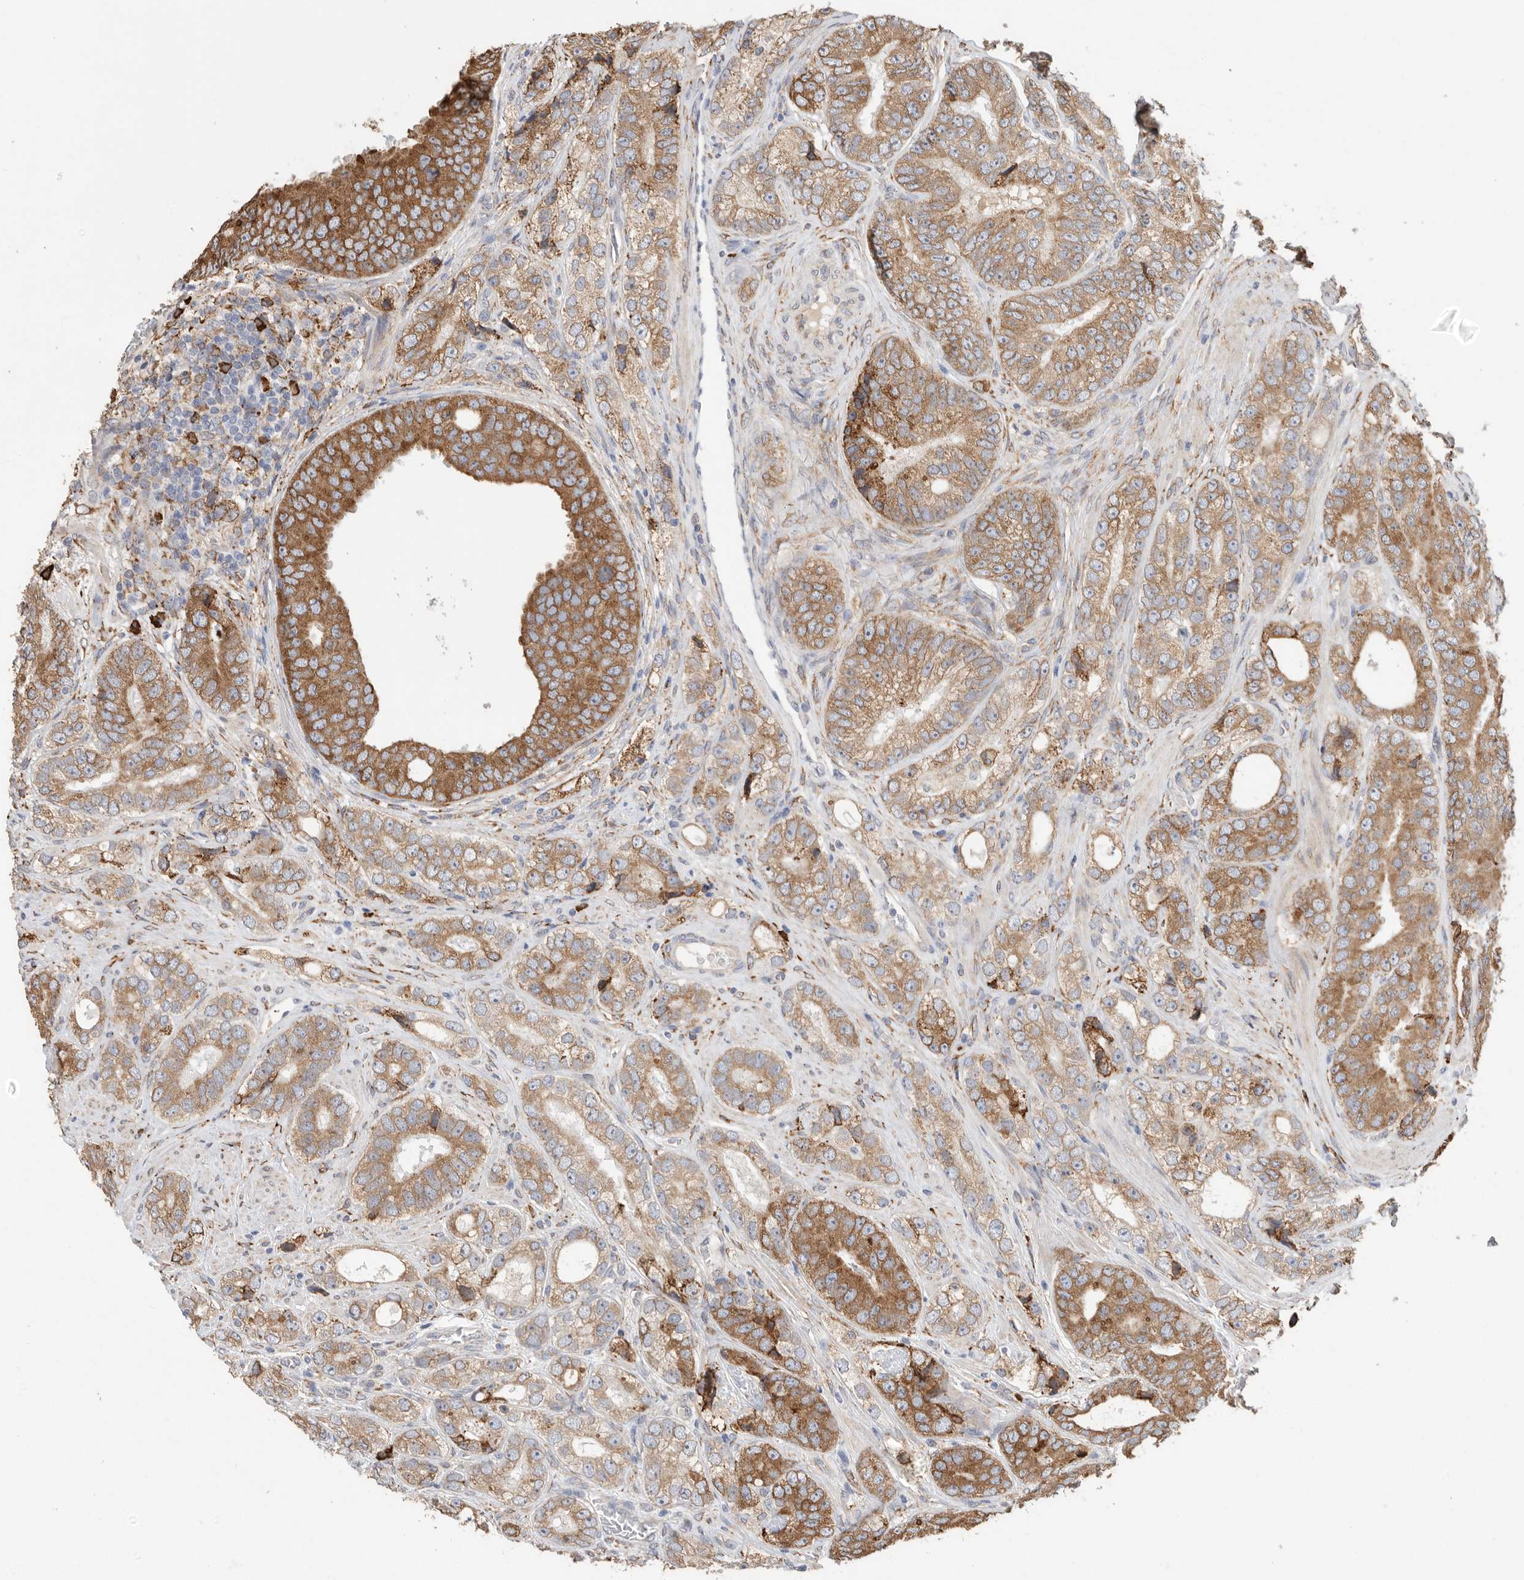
{"staining": {"intensity": "moderate", "quantity": ">75%", "location": "cytoplasmic/membranous"}, "tissue": "prostate cancer", "cell_type": "Tumor cells", "image_type": "cancer", "snomed": [{"axis": "morphology", "description": "Adenocarcinoma, High grade"}, {"axis": "topography", "description": "Prostate"}], "caption": "Tumor cells demonstrate medium levels of moderate cytoplasmic/membranous staining in approximately >75% of cells in human prostate cancer (high-grade adenocarcinoma).", "gene": "BLOC1S5", "patient": {"sex": "male", "age": 56}}